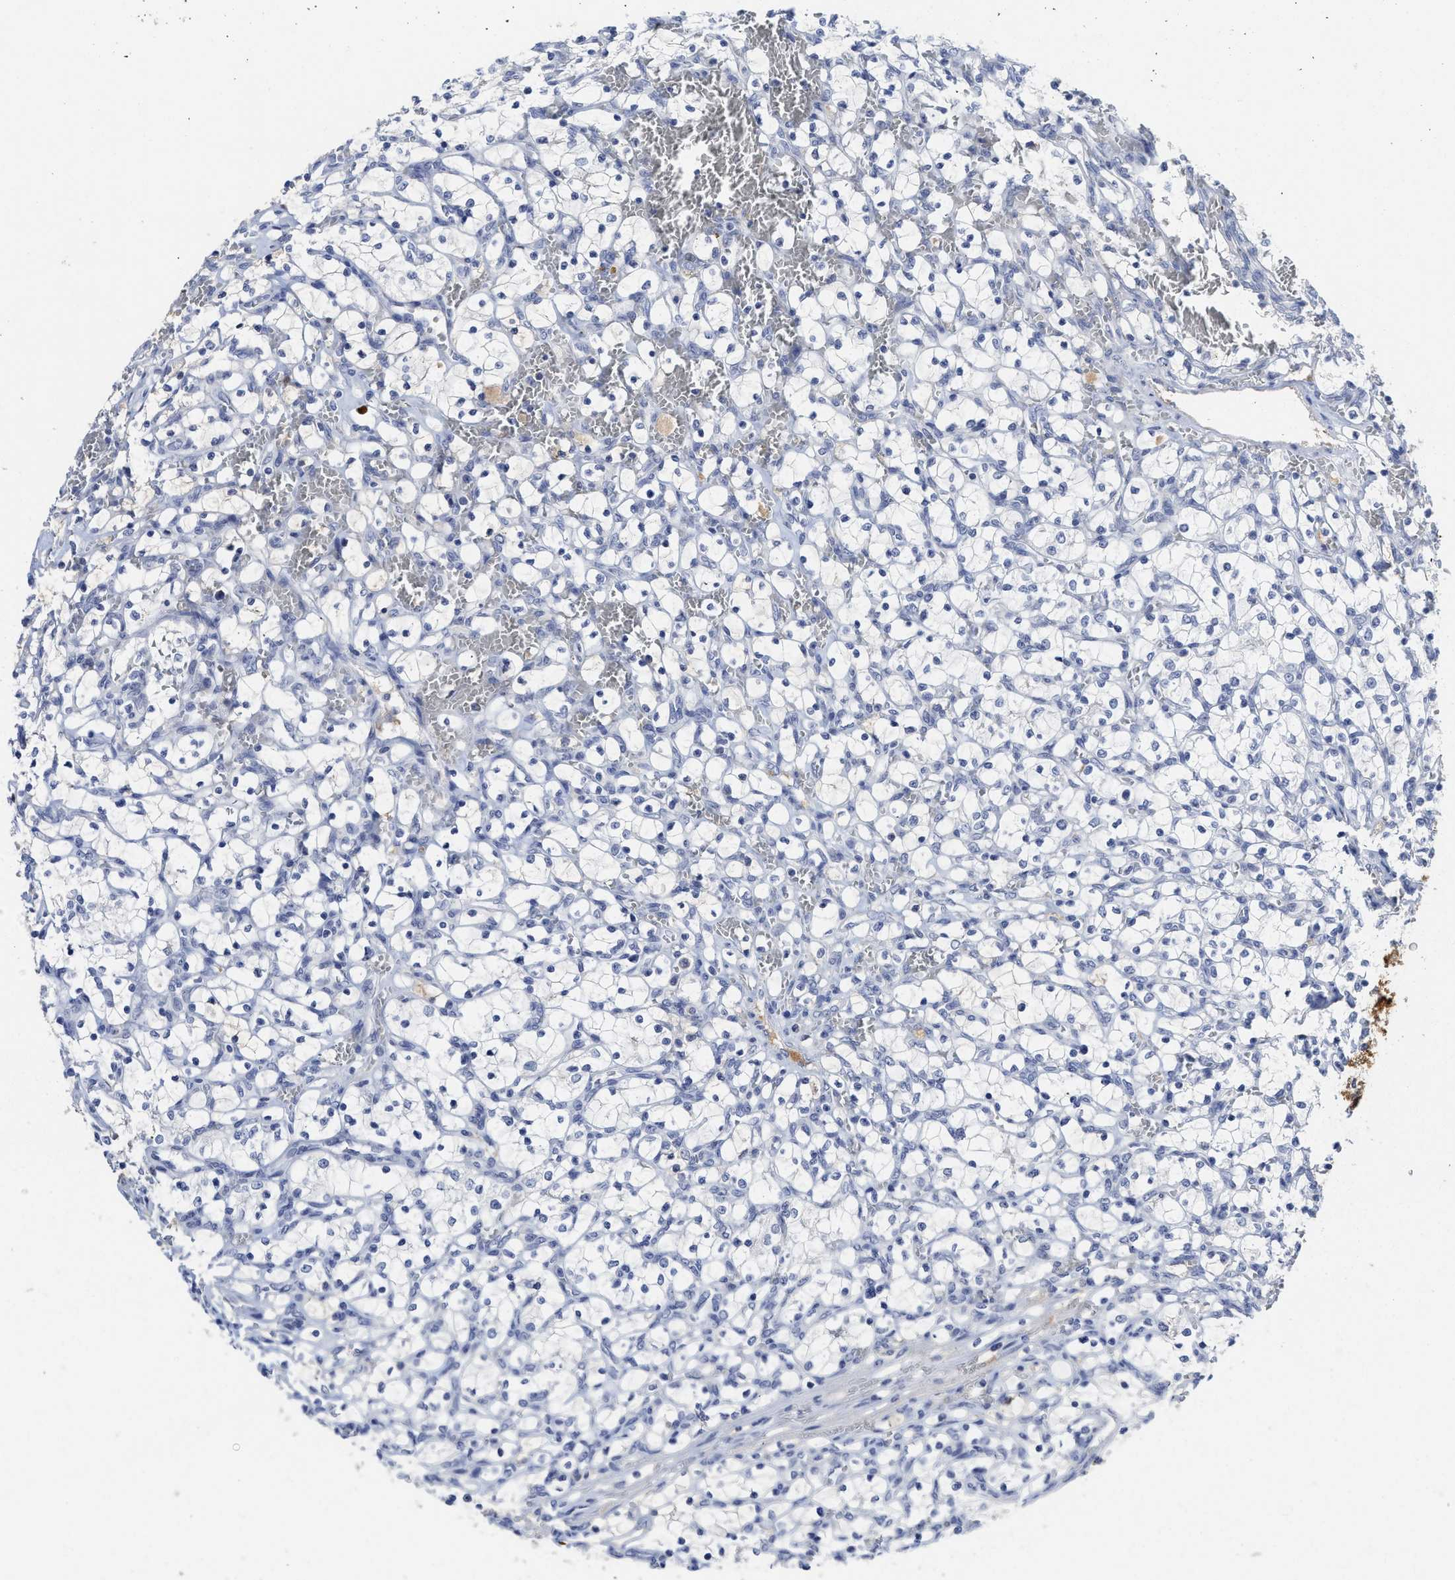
{"staining": {"intensity": "negative", "quantity": "none", "location": "none"}, "tissue": "renal cancer", "cell_type": "Tumor cells", "image_type": "cancer", "snomed": [{"axis": "morphology", "description": "Adenocarcinoma, NOS"}, {"axis": "topography", "description": "Kidney"}], "caption": "Immunohistochemistry of adenocarcinoma (renal) displays no positivity in tumor cells. (DAB (3,3'-diaminobenzidine) immunohistochemistry (IHC) with hematoxylin counter stain).", "gene": "C2", "patient": {"sex": "female", "age": 69}}